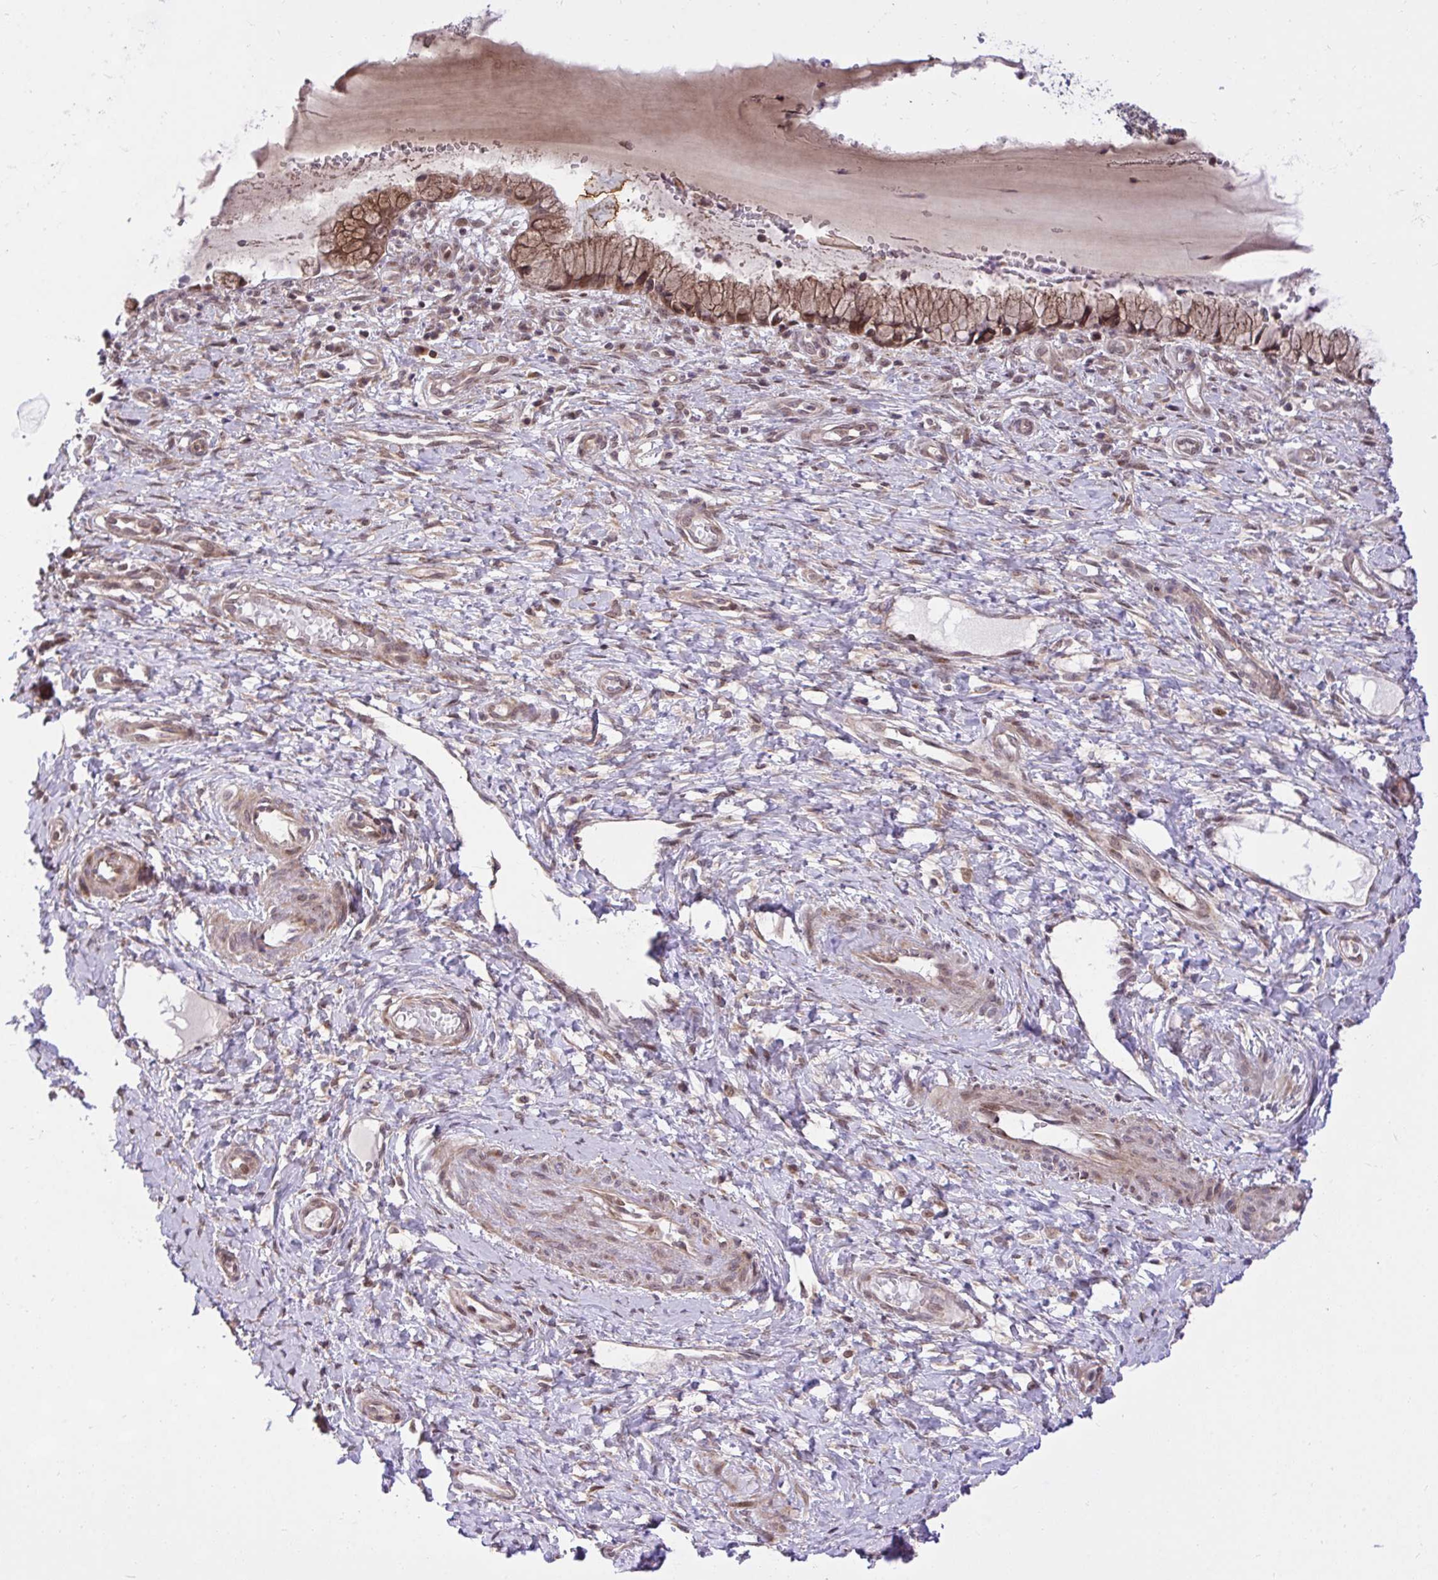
{"staining": {"intensity": "strong", "quantity": ">75%", "location": "cytoplasmic/membranous"}, "tissue": "cervix", "cell_type": "Glandular cells", "image_type": "normal", "snomed": [{"axis": "morphology", "description": "Normal tissue, NOS"}, {"axis": "topography", "description": "Cervix"}], "caption": "Immunohistochemistry (IHC) staining of normal cervix, which displays high levels of strong cytoplasmic/membranous expression in approximately >75% of glandular cells indicating strong cytoplasmic/membranous protein staining. The staining was performed using DAB (3,3'-diaminobenzidine) (brown) for protein detection and nuclei were counterstained in hematoxylin (blue).", "gene": "ERI1", "patient": {"sex": "female", "age": 37}}